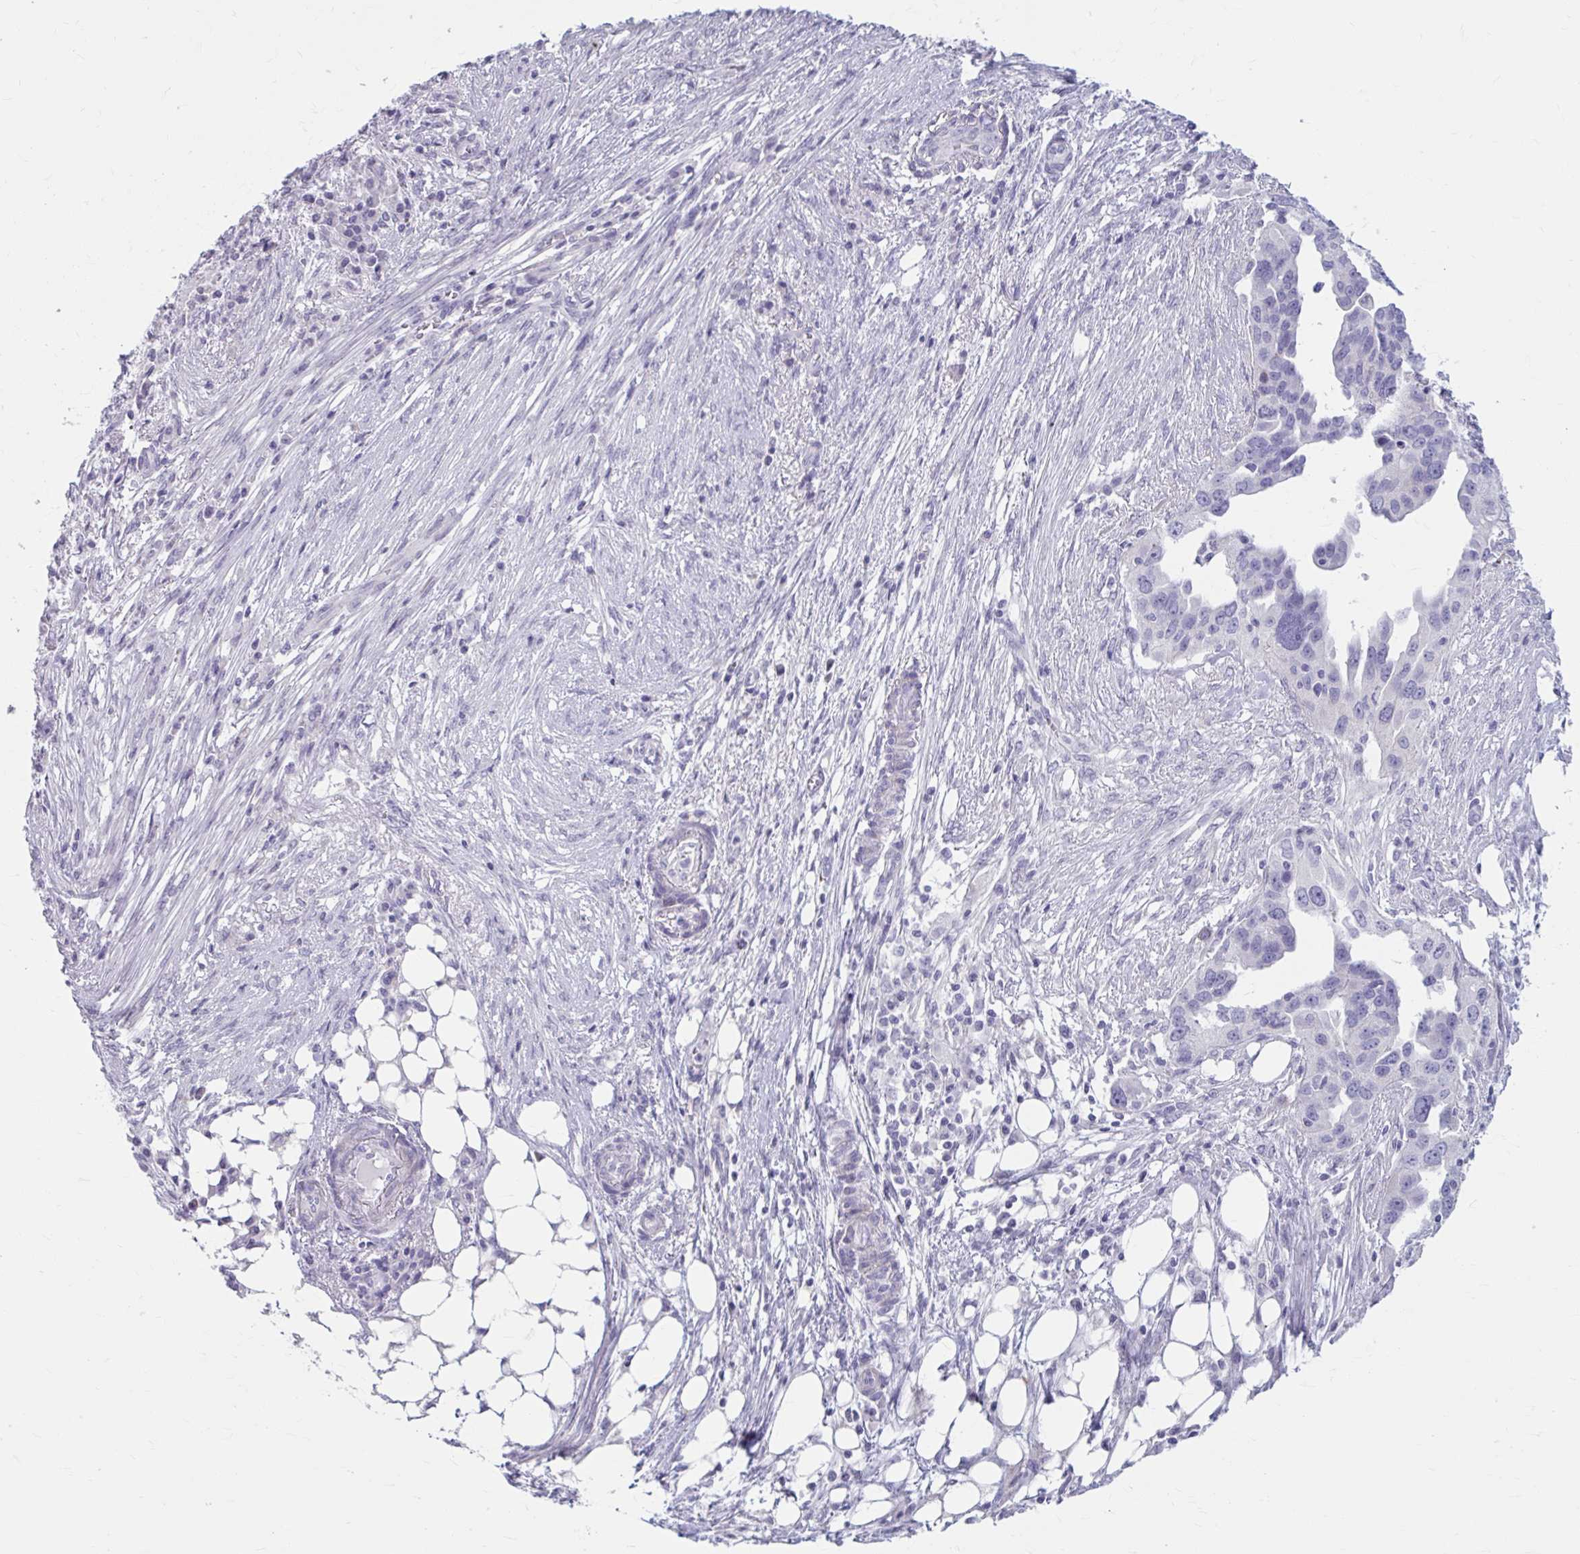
{"staining": {"intensity": "negative", "quantity": "none", "location": "none"}, "tissue": "ovarian cancer", "cell_type": "Tumor cells", "image_type": "cancer", "snomed": [{"axis": "morphology", "description": "Carcinoma, endometroid"}, {"axis": "morphology", "description": "Cystadenocarcinoma, serous, NOS"}, {"axis": "topography", "description": "Ovary"}], "caption": "The IHC image has no significant positivity in tumor cells of ovarian serous cystadenocarcinoma tissue.", "gene": "MSMO1", "patient": {"sex": "female", "age": 45}}